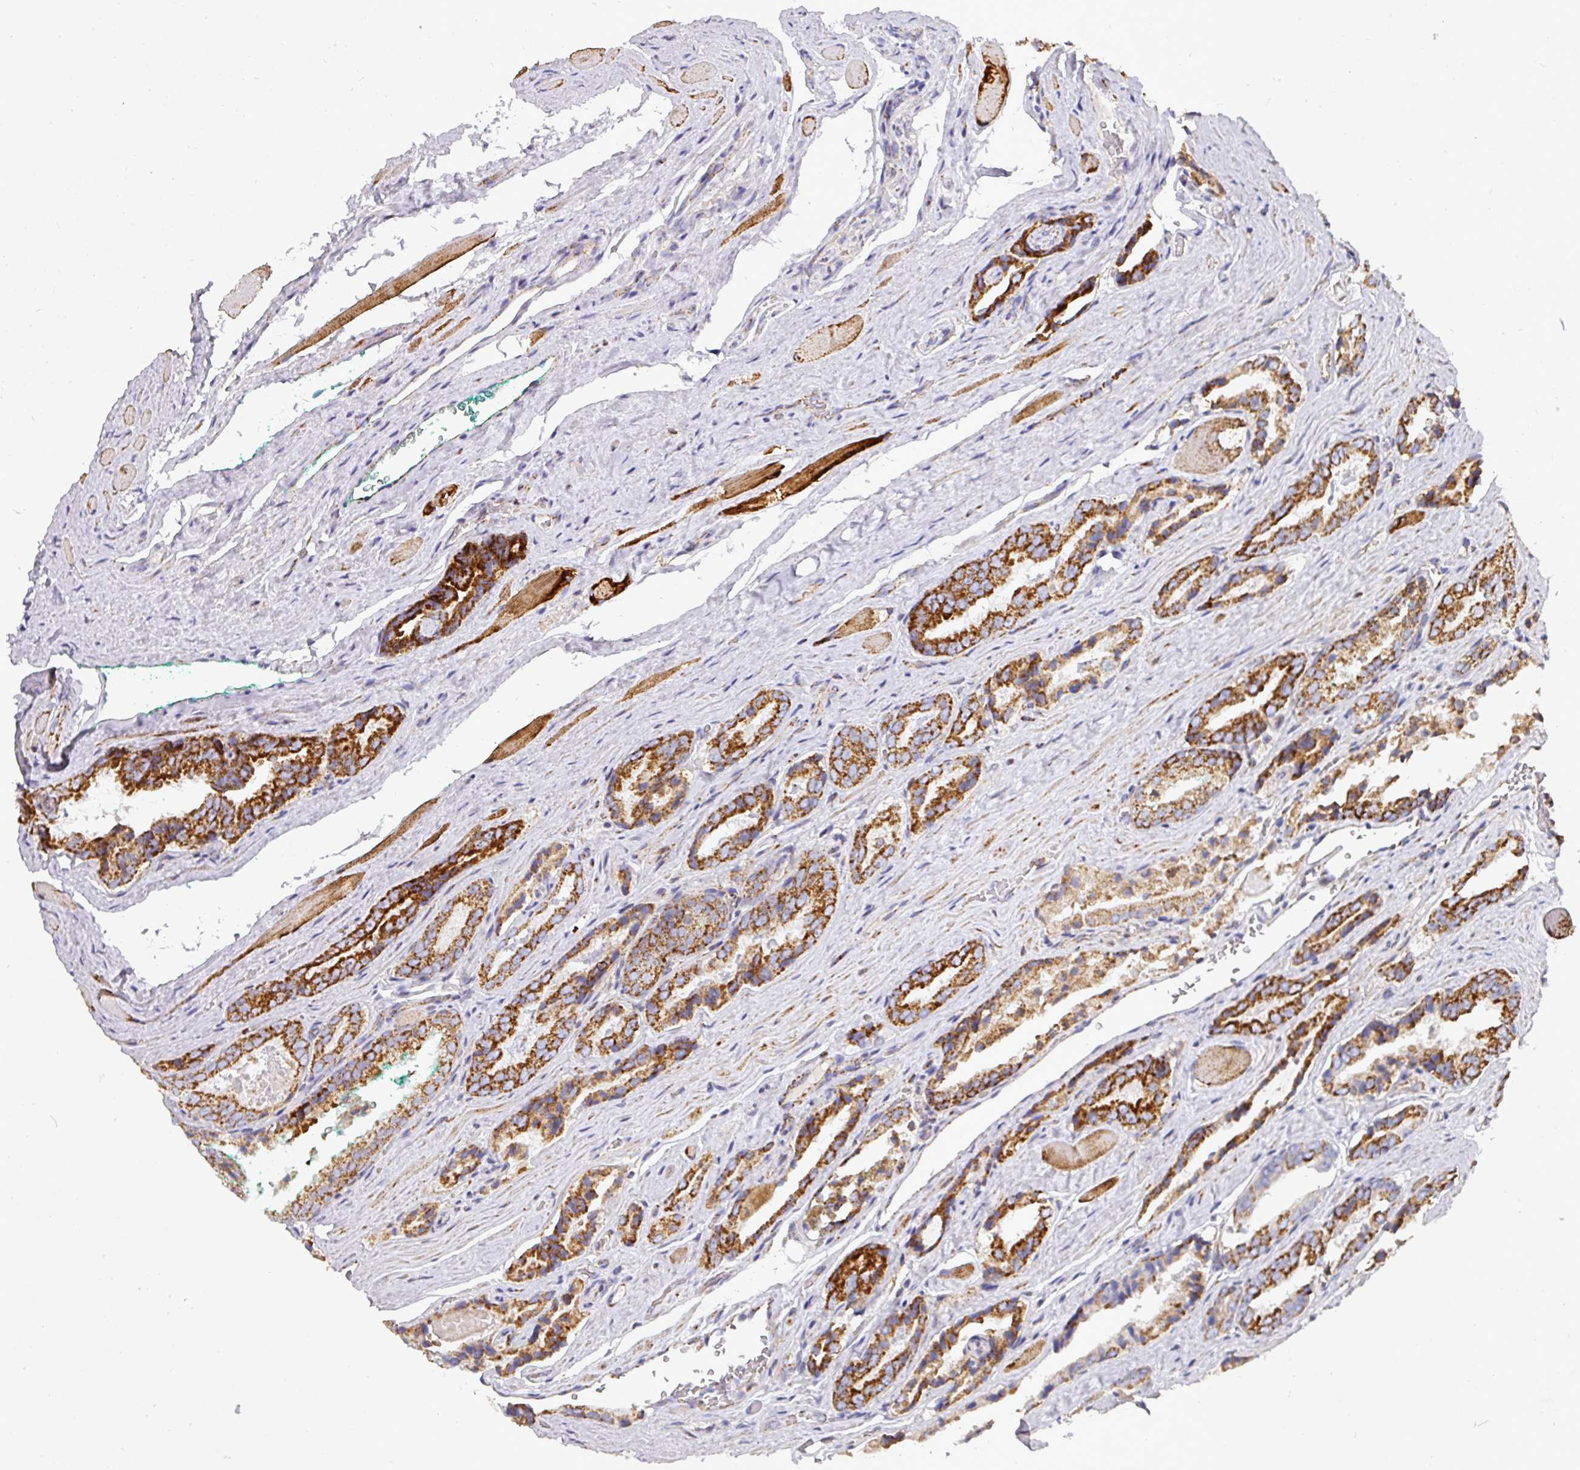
{"staining": {"intensity": "strong", "quantity": ">75%", "location": "cytoplasmic/membranous"}, "tissue": "prostate cancer", "cell_type": "Tumor cells", "image_type": "cancer", "snomed": [{"axis": "morphology", "description": "Adenocarcinoma, High grade"}, {"axis": "topography", "description": "Prostate"}], "caption": "Prostate cancer tissue reveals strong cytoplasmic/membranous expression in approximately >75% of tumor cells, visualized by immunohistochemistry. (DAB (3,3'-diaminobenzidine) IHC with brightfield microscopy, high magnification).", "gene": "UQCRFS1", "patient": {"sex": "male", "age": 72}}